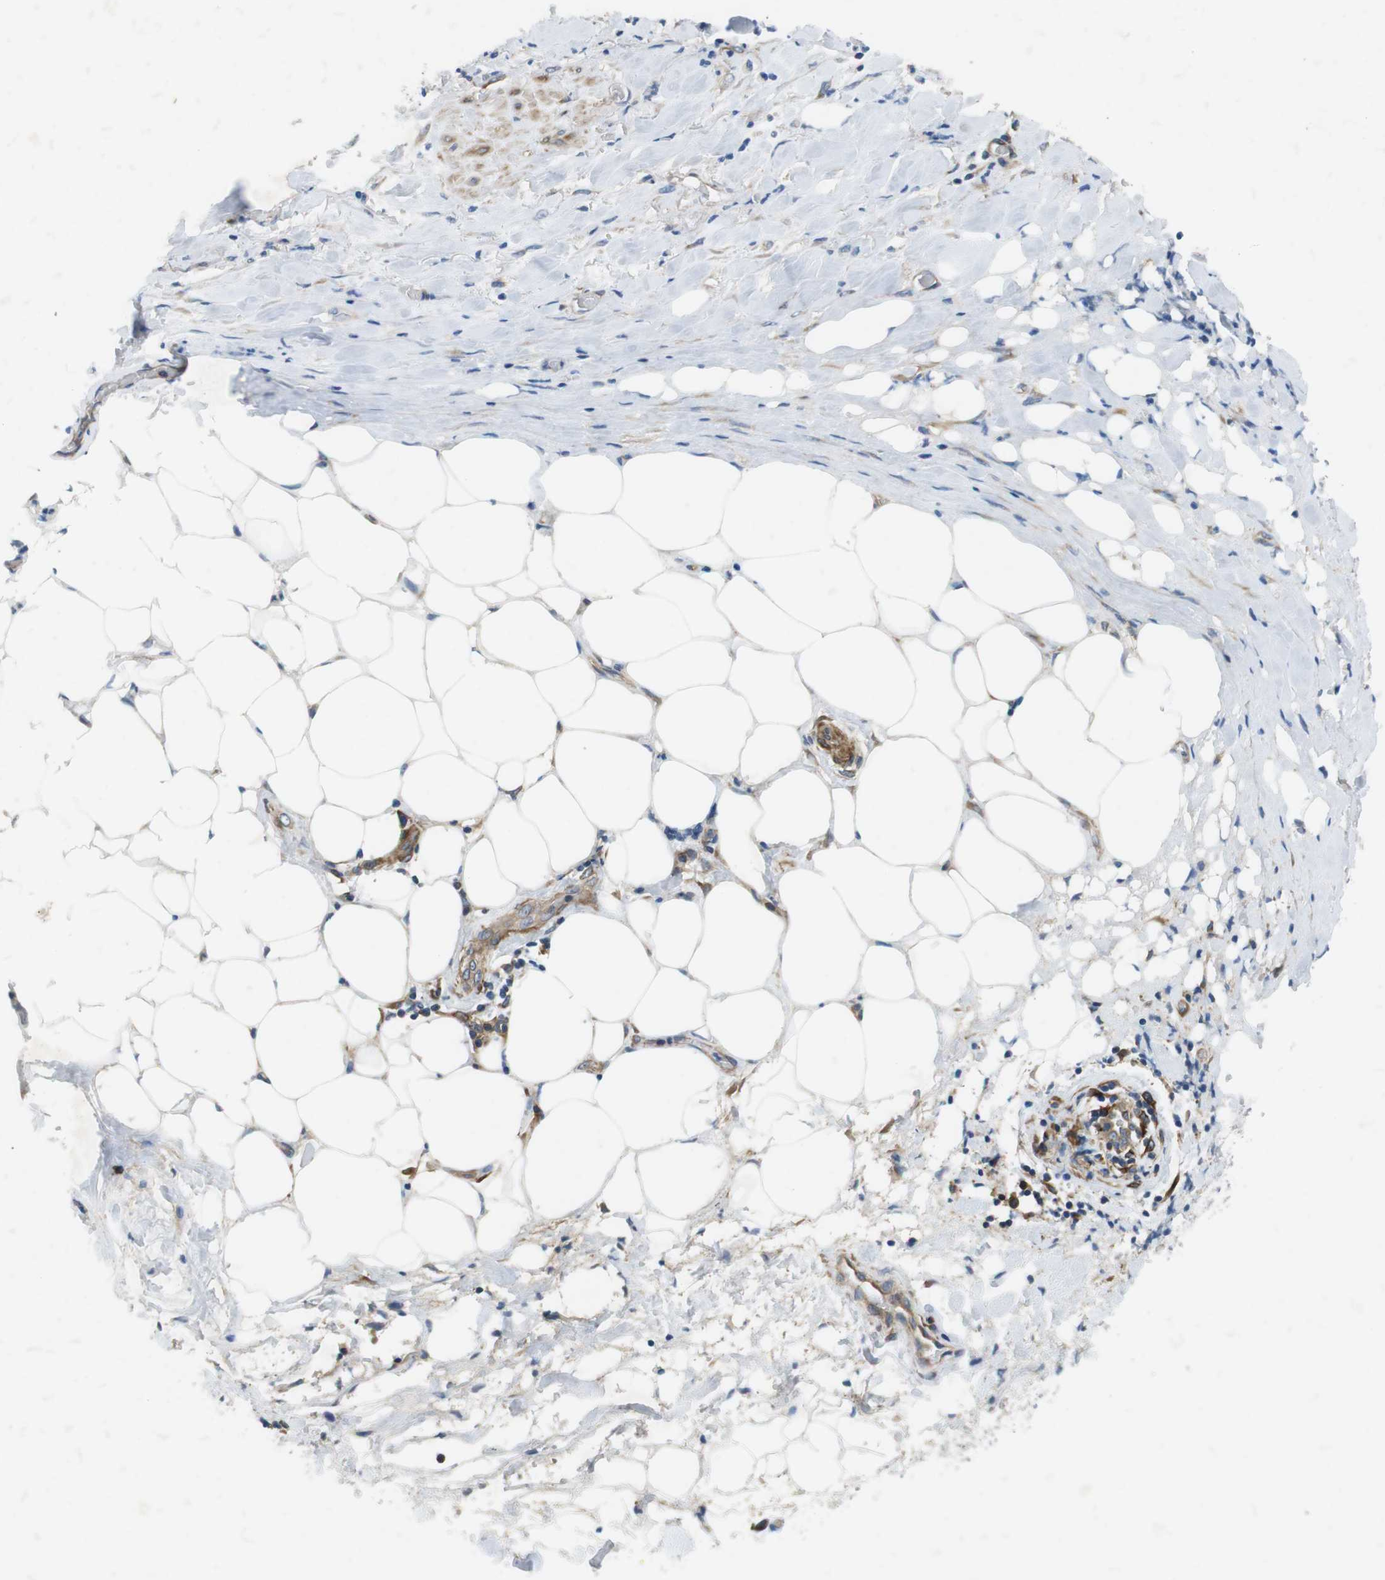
{"staining": {"intensity": "negative", "quantity": "none", "location": "none"}, "tissue": "pancreatic cancer", "cell_type": "Tumor cells", "image_type": "cancer", "snomed": [{"axis": "morphology", "description": "Adenocarcinoma, NOS"}, {"axis": "topography", "description": "Pancreas"}], "caption": "Pancreatic cancer stained for a protein using IHC displays no staining tumor cells.", "gene": "DCLK1", "patient": {"sex": "male", "age": 70}}